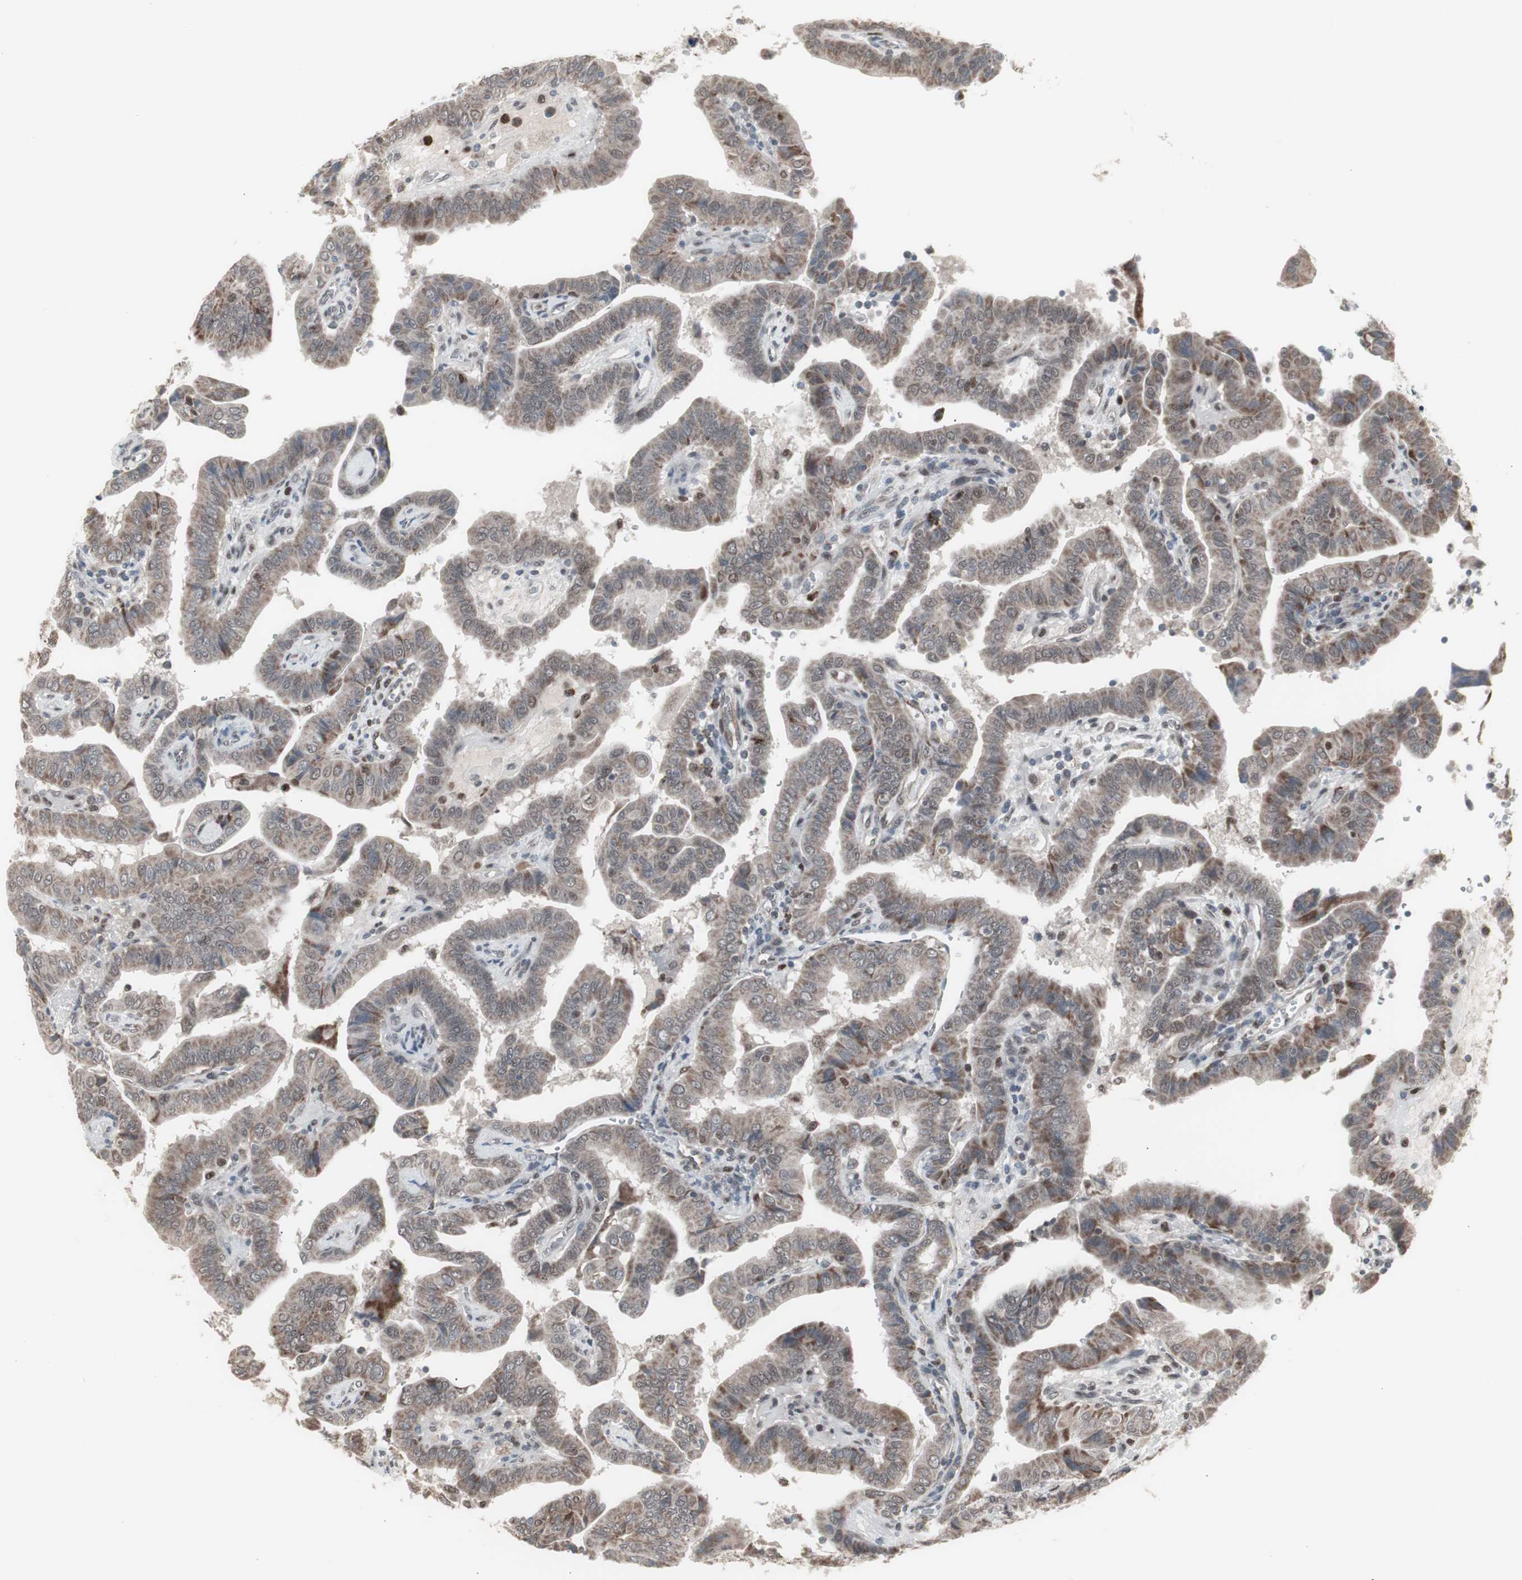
{"staining": {"intensity": "weak", "quantity": ">75%", "location": "cytoplasmic/membranous,nuclear"}, "tissue": "thyroid cancer", "cell_type": "Tumor cells", "image_type": "cancer", "snomed": [{"axis": "morphology", "description": "Papillary adenocarcinoma, NOS"}, {"axis": "topography", "description": "Thyroid gland"}], "caption": "The photomicrograph demonstrates a brown stain indicating the presence of a protein in the cytoplasmic/membranous and nuclear of tumor cells in thyroid cancer. Immunohistochemistry stains the protein in brown and the nuclei are stained blue.", "gene": "RXRA", "patient": {"sex": "male", "age": 33}}